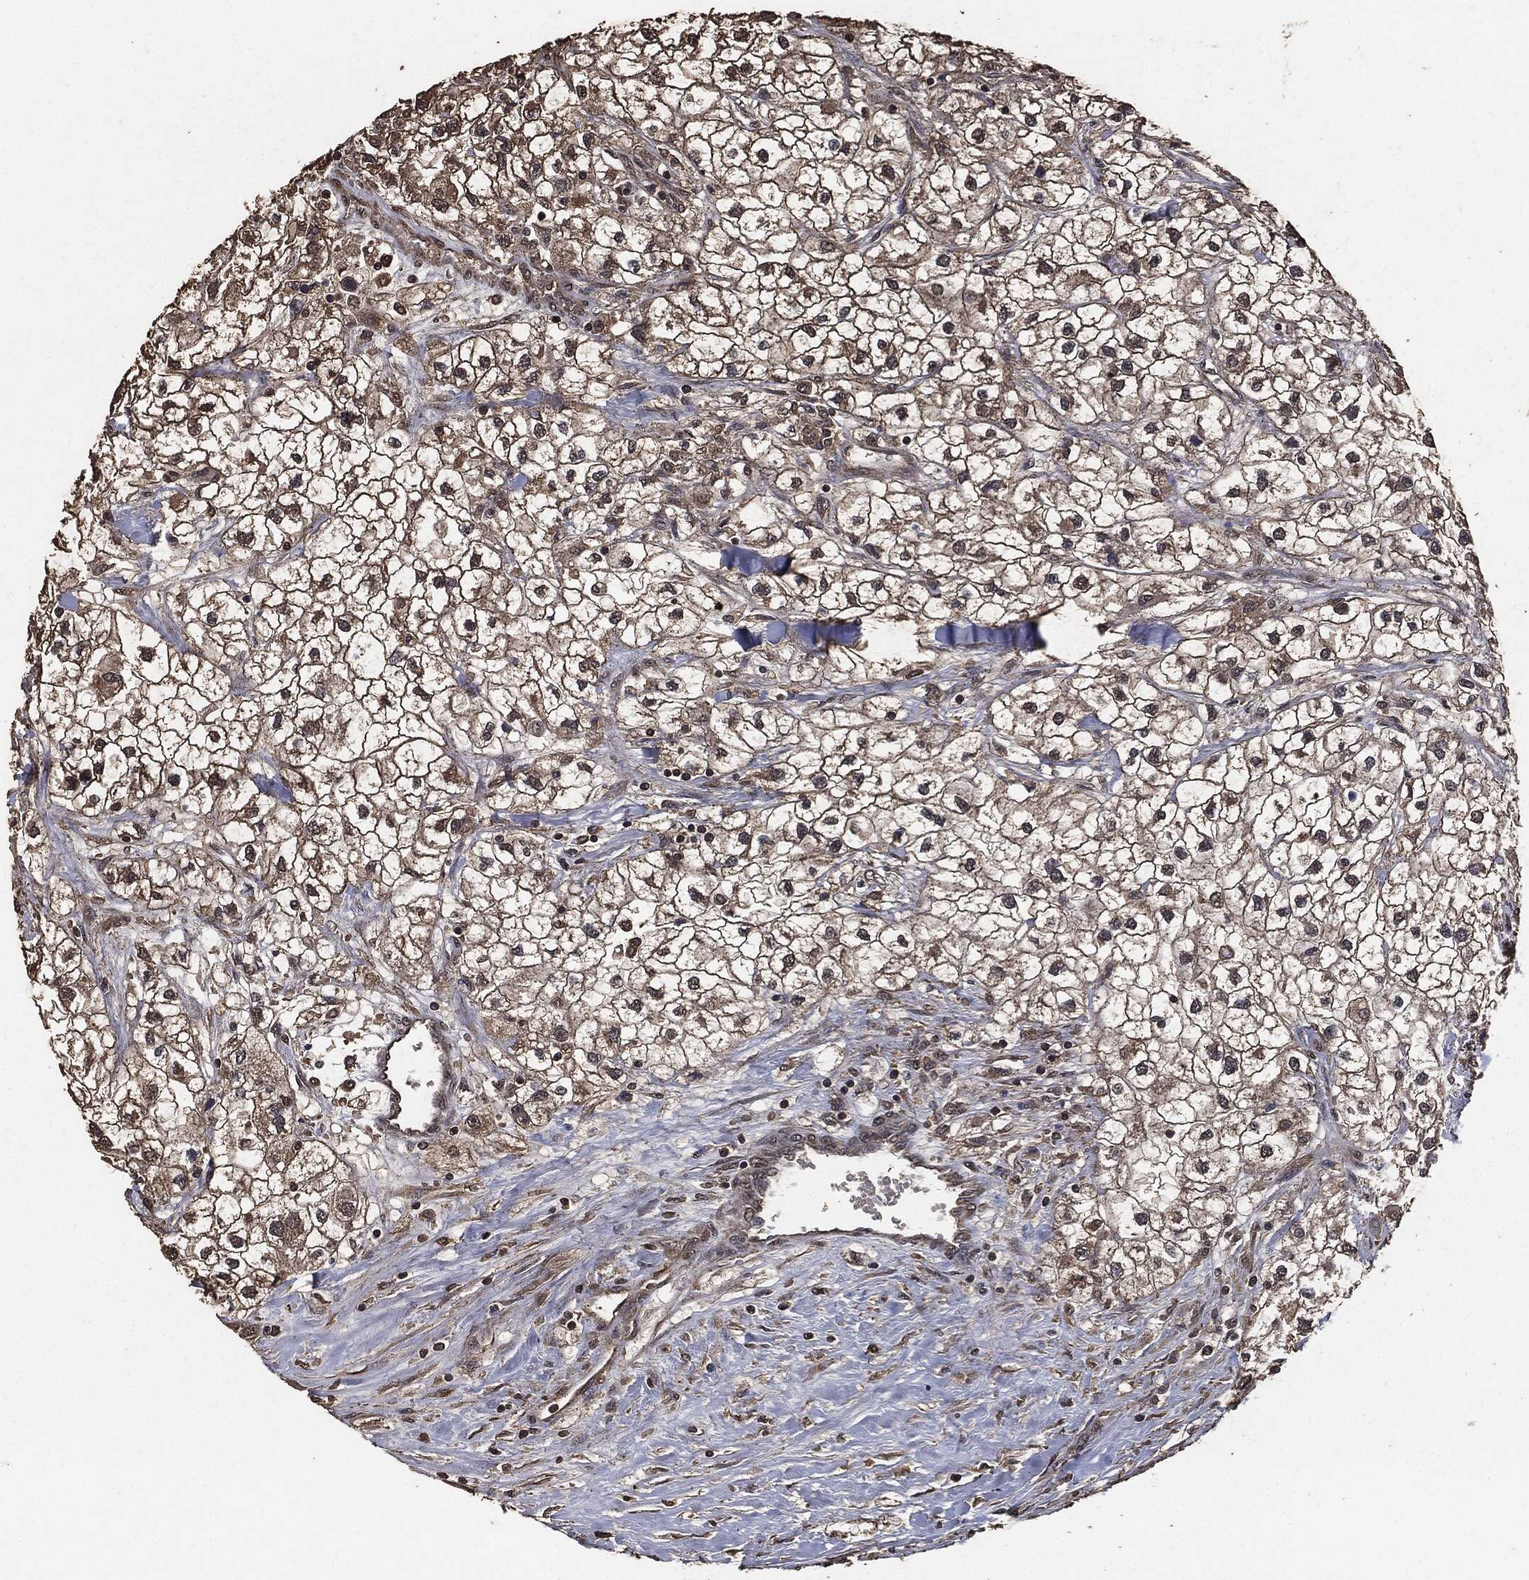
{"staining": {"intensity": "weak", "quantity": ">75%", "location": "cytoplasmic/membranous"}, "tissue": "renal cancer", "cell_type": "Tumor cells", "image_type": "cancer", "snomed": [{"axis": "morphology", "description": "Adenocarcinoma, NOS"}, {"axis": "topography", "description": "Kidney"}], "caption": "Adenocarcinoma (renal) stained with DAB IHC exhibits low levels of weak cytoplasmic/membranous staining in approximately >75% of tumor cells. The staining was performed using DAB (3,3'-diaminobenzidine), with brown indicating positive protein expression. Nuclei are stained blue with hematoxylin.", "gene": "AKT1S1", "patient": {"sex": "male", "age": 59}}